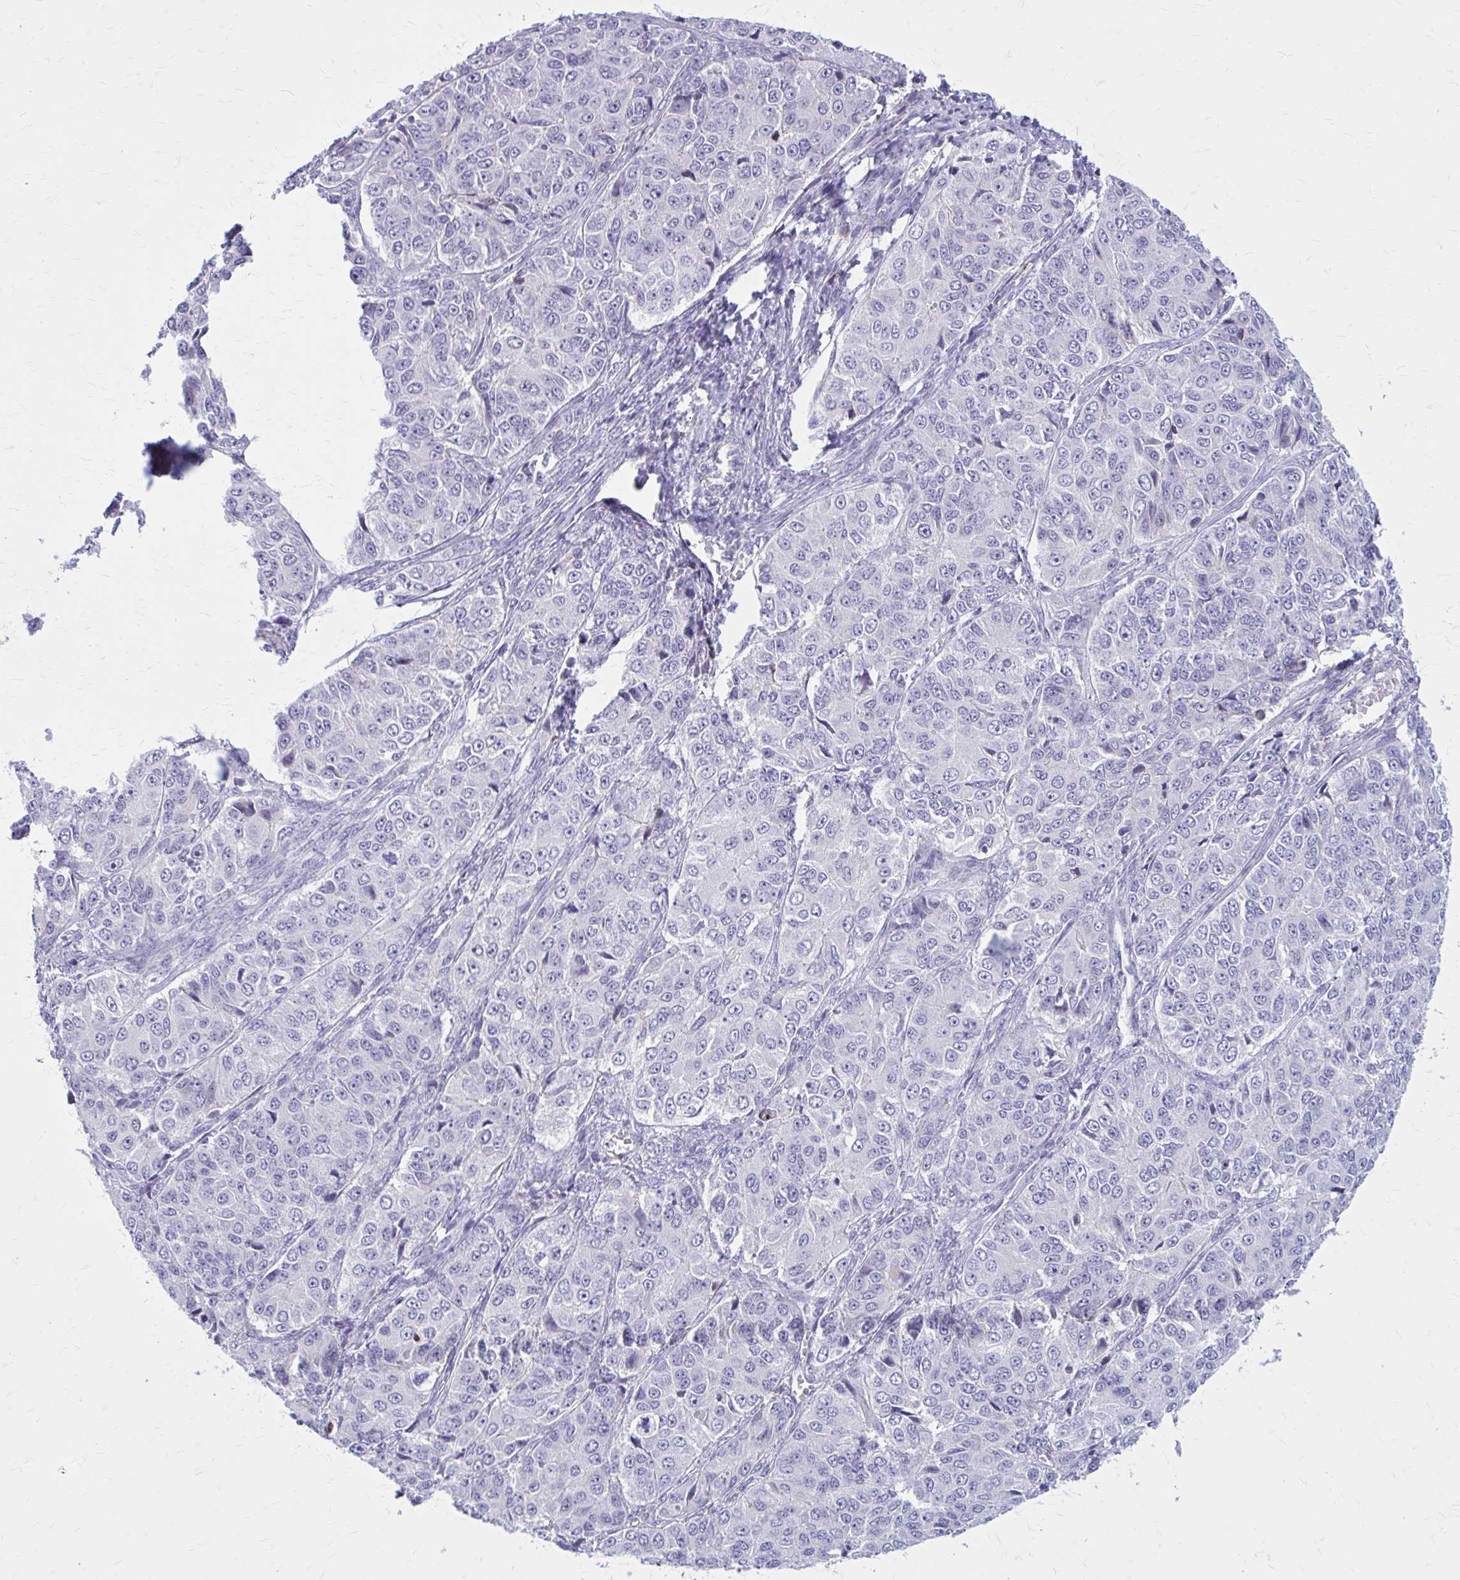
{"staining": {"intensity": "negative", "quantity": "none", "location": "none"}, "tissue": "ovarian cancer", "cell_type": "Tumor cells", "image_type": "cancer", "snomed": [{"axis": "morphology", "description": "Carcinoma, endometroid"}, {"axis": "topography", "description": "Ovary"}], "caption": "The IHC histopathology image has no significant staining in tumor cells of ovarian cancer tissue.", "gene": "PITPNM1", "patient": {"sex": "female", "age": 51}}